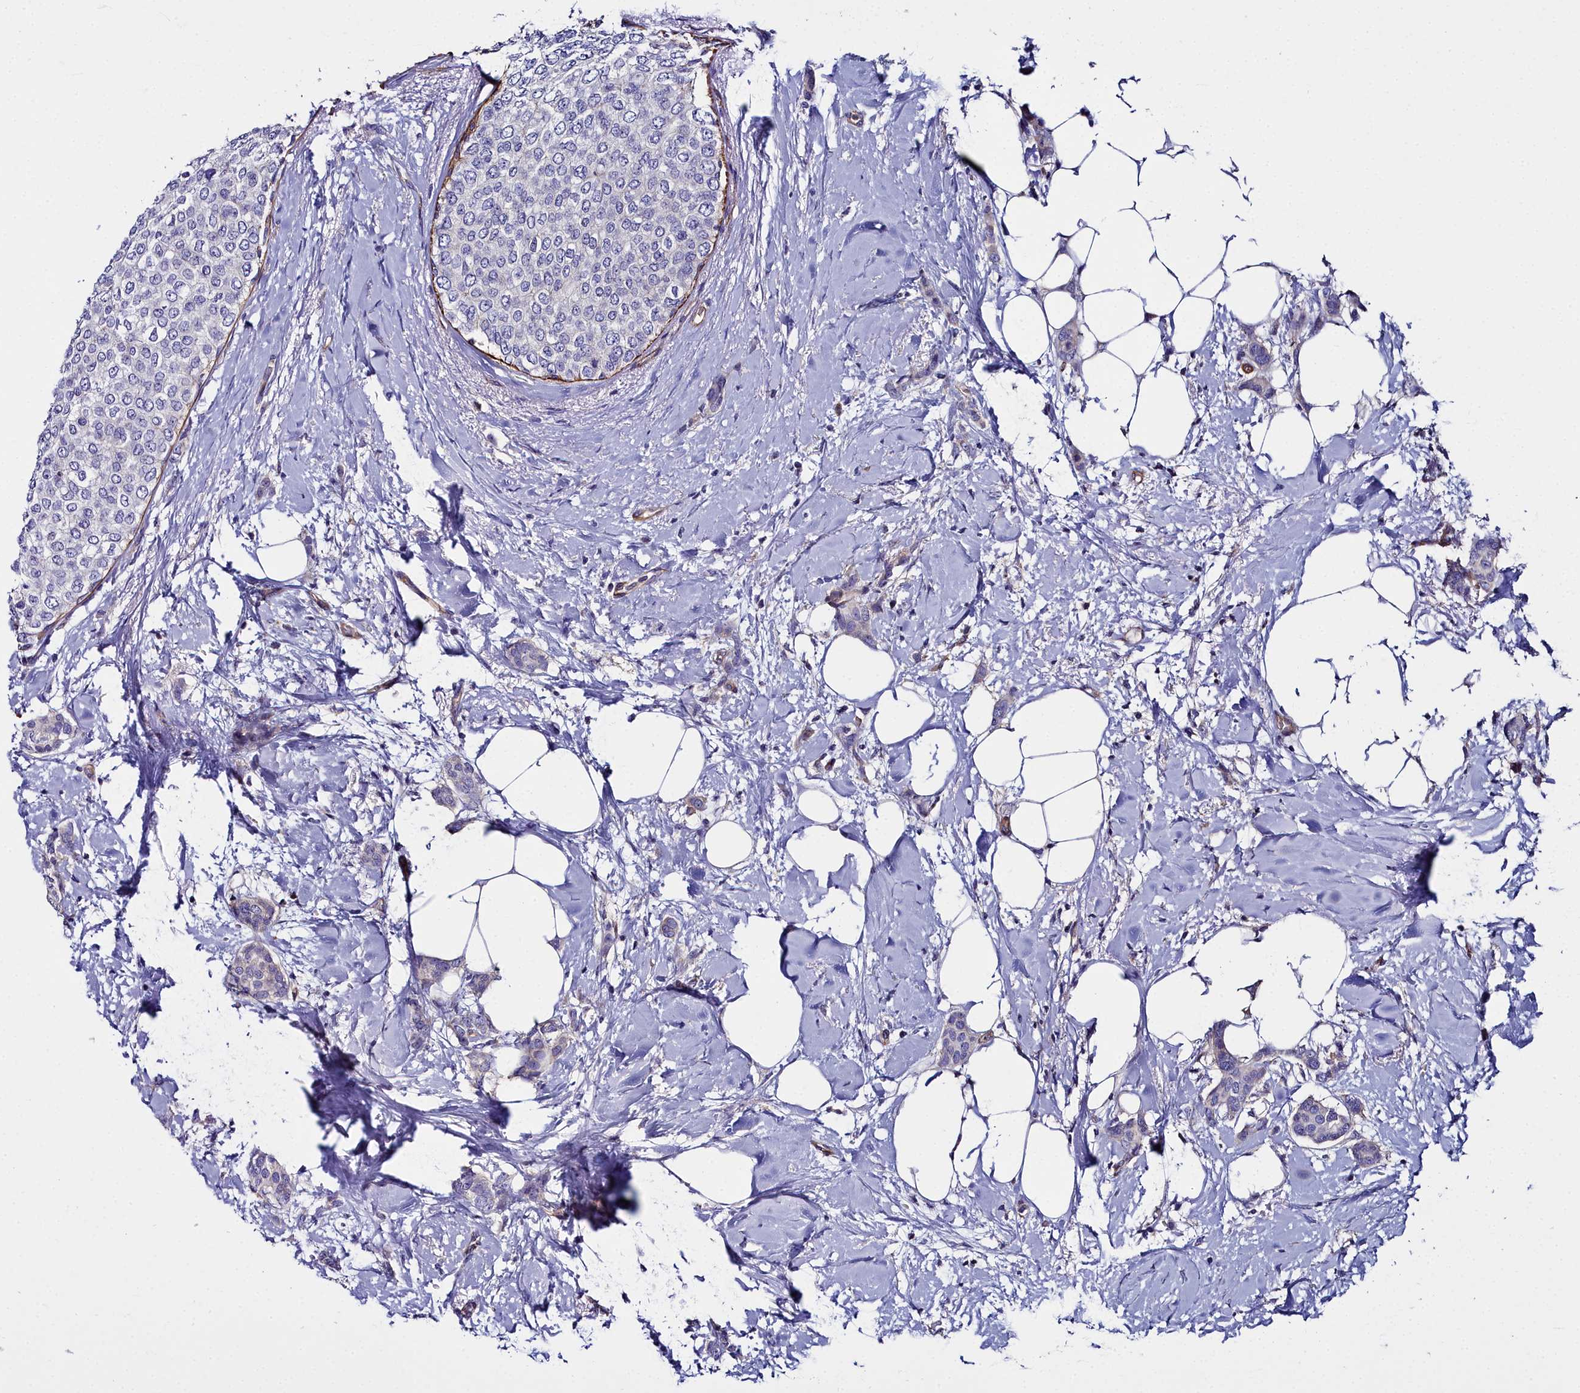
{"staining": {"intensity": "negative", "quantity": "none", "location": "none"}, "tissue": "breast cancer", "cell_type": "Tumor cells", "image_type": "cancer", "snomed": [{"axis": "morphology", "description": "Duct carcinoma"}, {"axis": "topography", "description": "Breast"}], "caption": "Tumor cells show no significant positivity in breast cancer (intraductal carcinoma). (Immunohistochemistry, brightfield microscopy, high magnification).", "gene": "FADS3", "patient": {"sex": "female", "age": 72}}